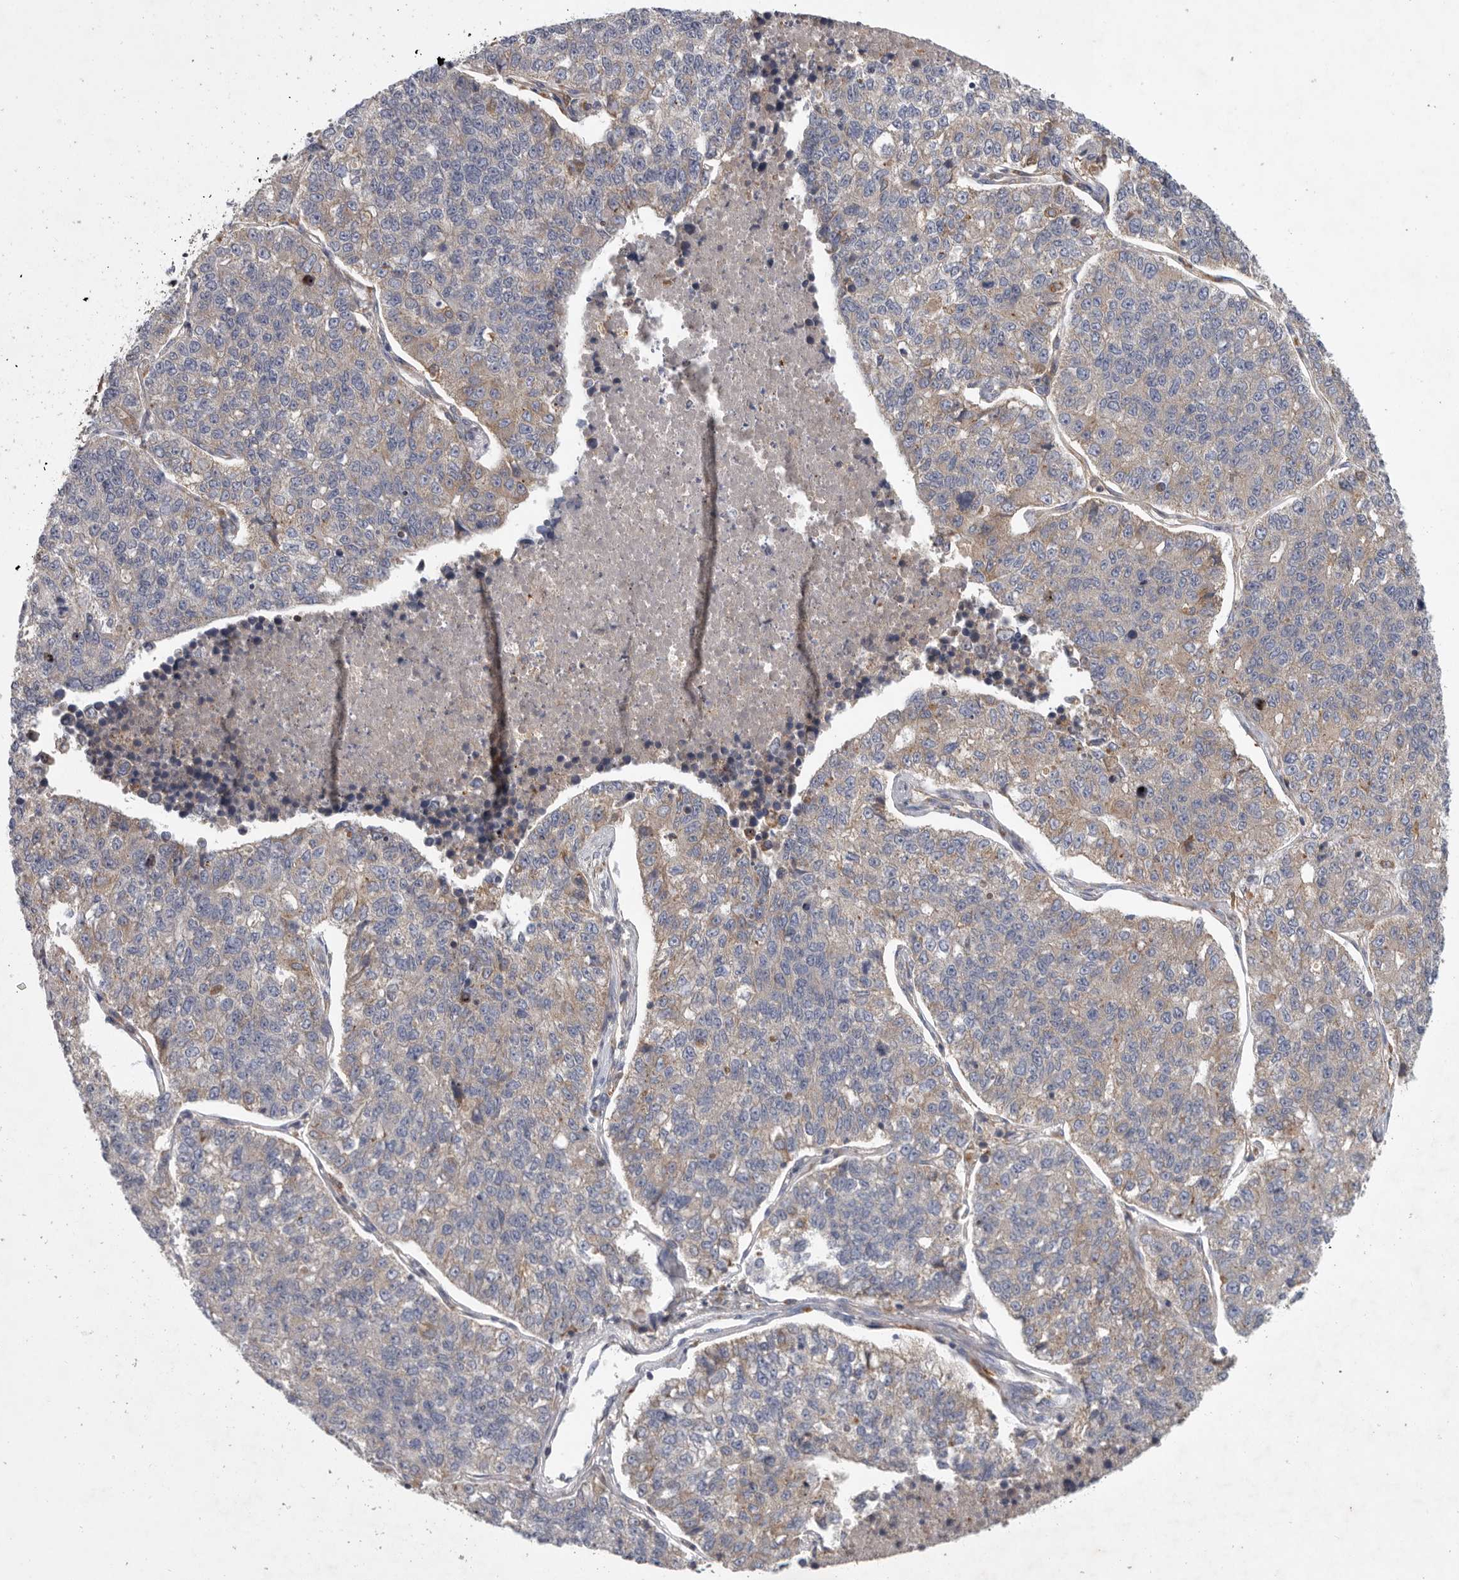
{"staining": {"intensity": "weak", "quantity": "<25%", "location": "cytoplasmic/membranous"}, "tissue": "lung cancer", "cell_type": "Tumor cells", "image_type": "cancer", "snomed": [{"axis": "morphology", "description": "Adenocarcinoma, NOS"}, {"axis": "topography", "description": "Lung"}], "caption": "The photomicrograph reveals no staining of tumor cells in lung cancer. (Stains: DAB (3,3'-diaminobenzidine) IHC with hematoxylin counter stain, Microscopy: brightfield microscopy at high magnification).", "gene": "C1orf109", "patient": {"sex": "male", "age": 49}}